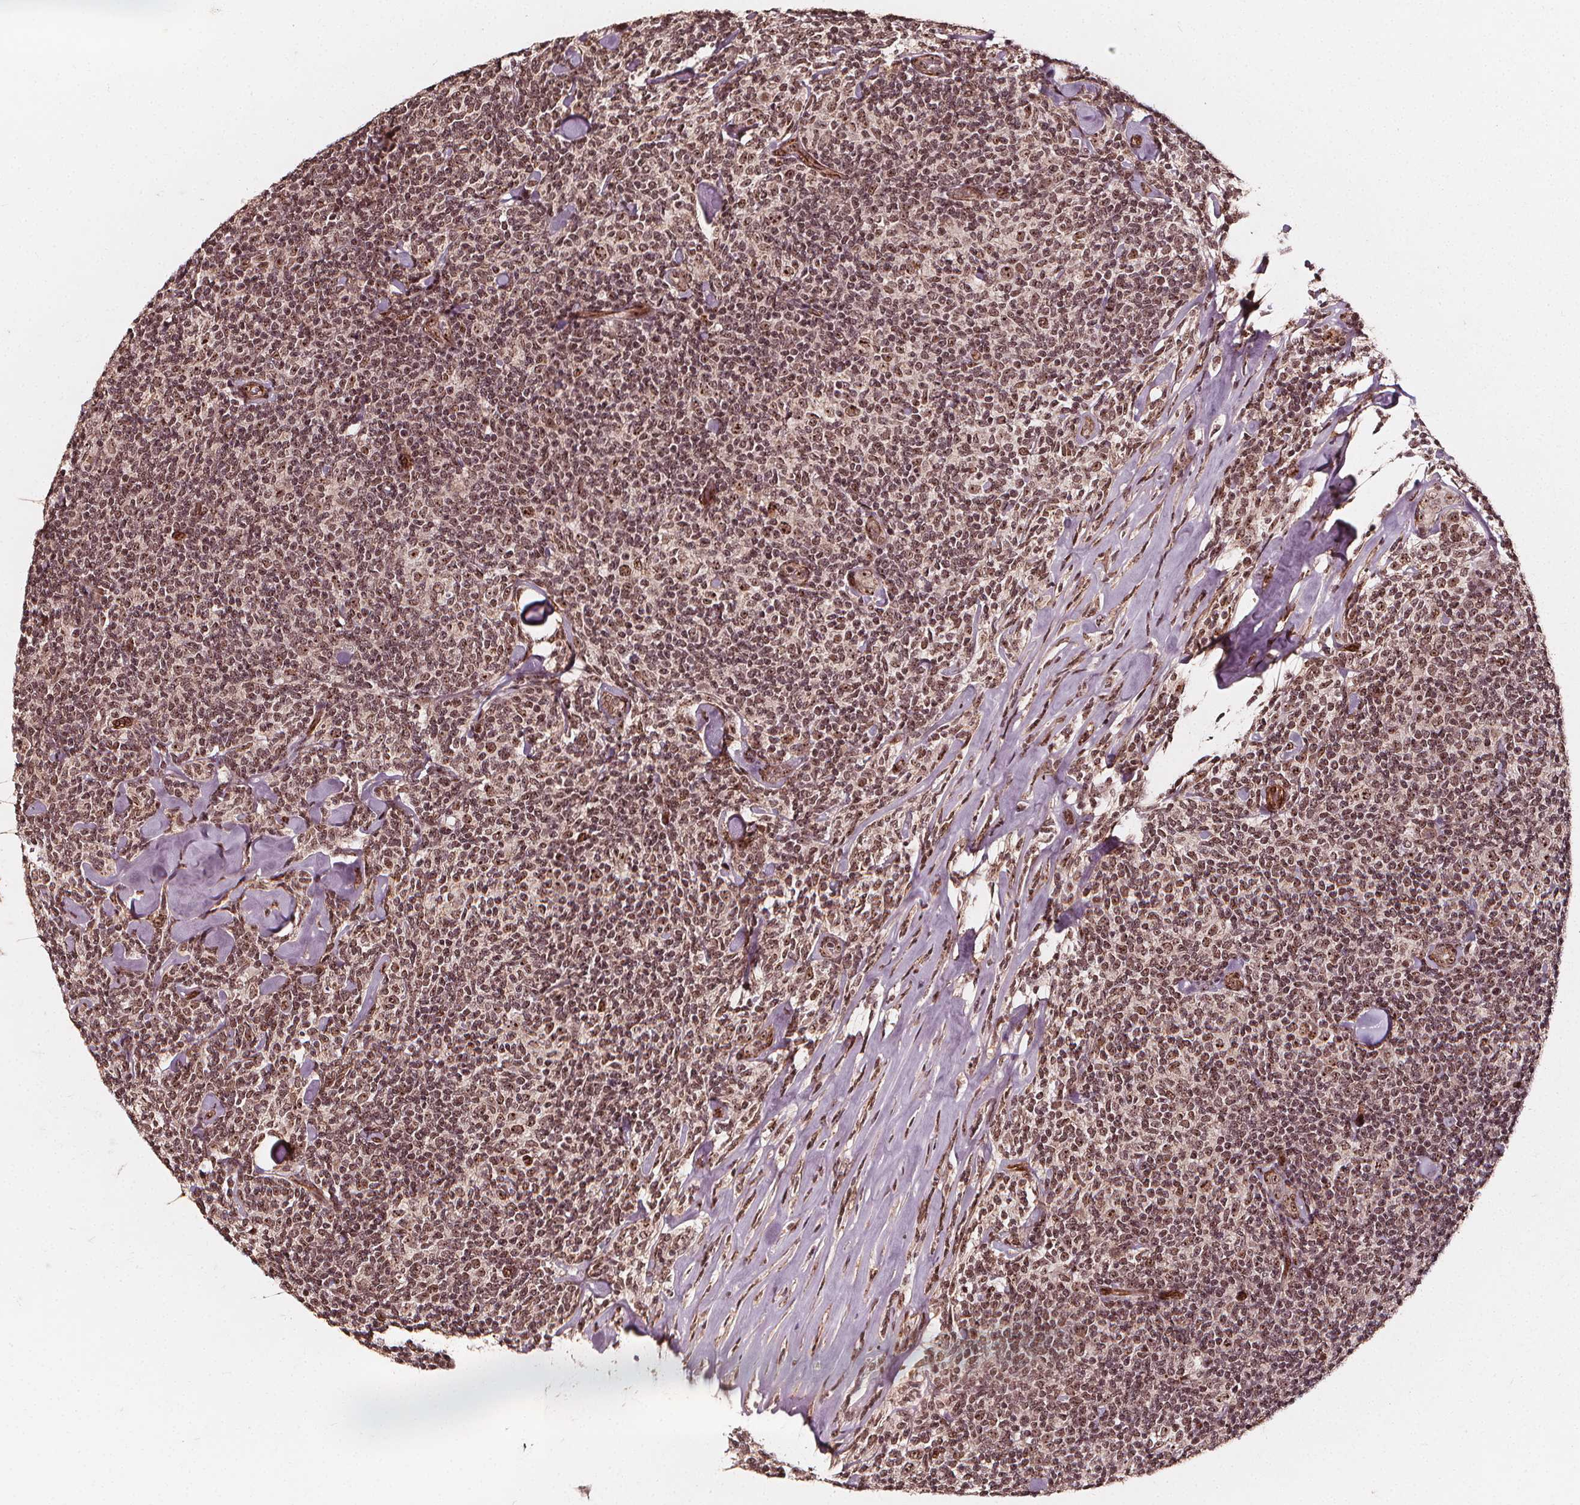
{"staining": {"intensity": "moderate", "quantity": ">75%", "location": "nuclear"}, "tissue": "lymphoma", "cell_type": "Tumor cells", "image_type": "cancer", "snomed": [{"axis": "morphology", "description": "Malignant lymphoma, non-Hodgkin's type, Low grade"}, {"axis": "topography", "description": "Lymph node"}], "caption": "Protein expression analysis of human lymphoma reveals moderate nuclear positivity in approximately >75% of tumor cells.", "gene": "EXOSC9", "patient": {"sex": "female", "age": 56}}